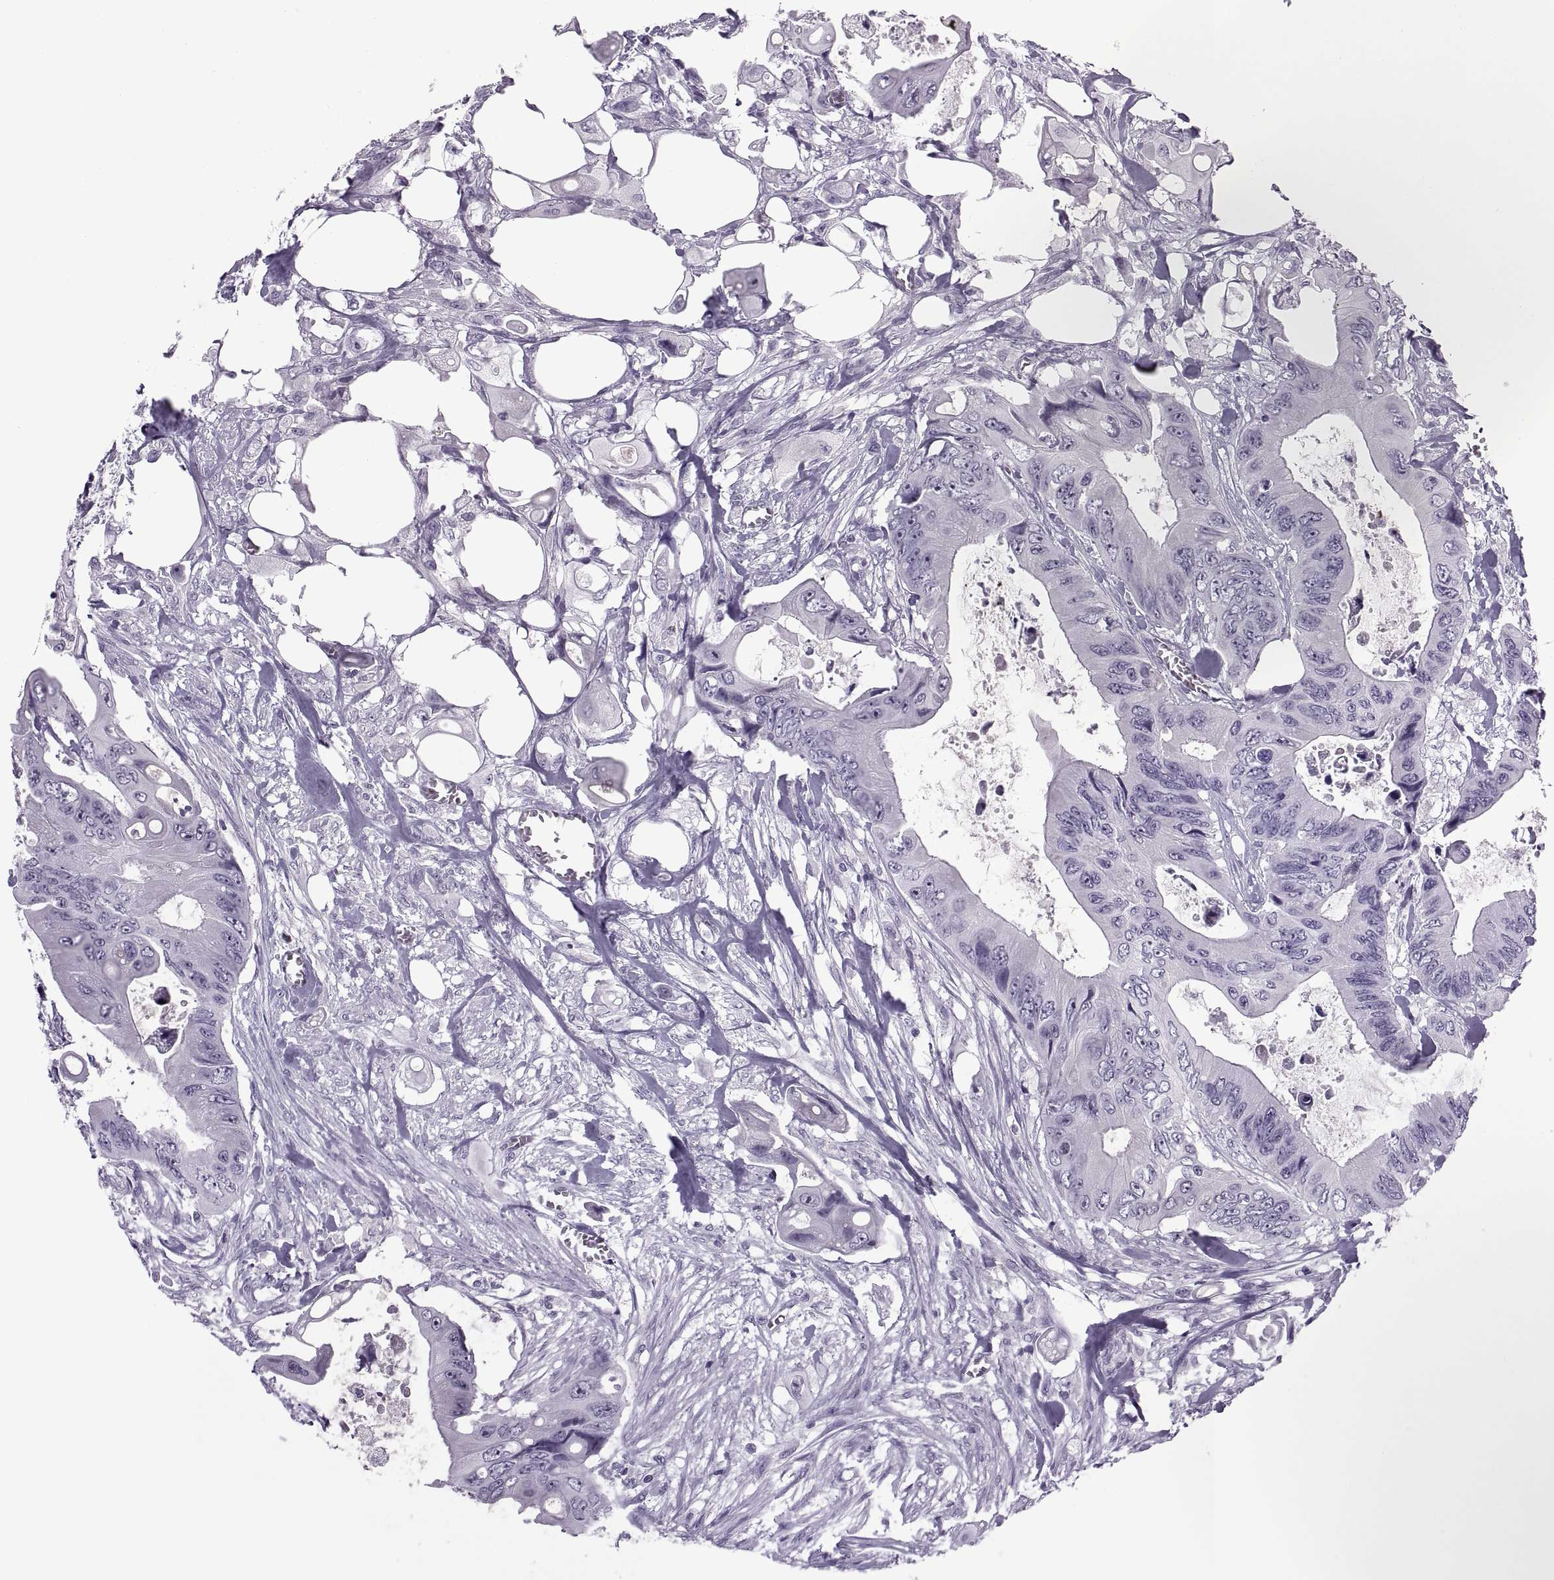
{"staining": {"intensity": "negative", "quantity": "none", "location": "none"}, "tissue": "colorectal cancer", "cell_type": "Tumor cells", "image_type": "cancer", "snomed": [{"axis": "morphology", "description": "Adenocarcinoma, NOS"}, {"axis": "topography", "description": "Rectum"}], "caption": "Protein analysis of colorectal adenocarcinoma exhibits no significant positivity in tumor cells. (Brightfield microscopy of DAB (3,3'-diaminobenzidine) immunohistochemistry at high magnification).", "gene": "FAM24A", "patient": {"sex": "male", "age": 63}}